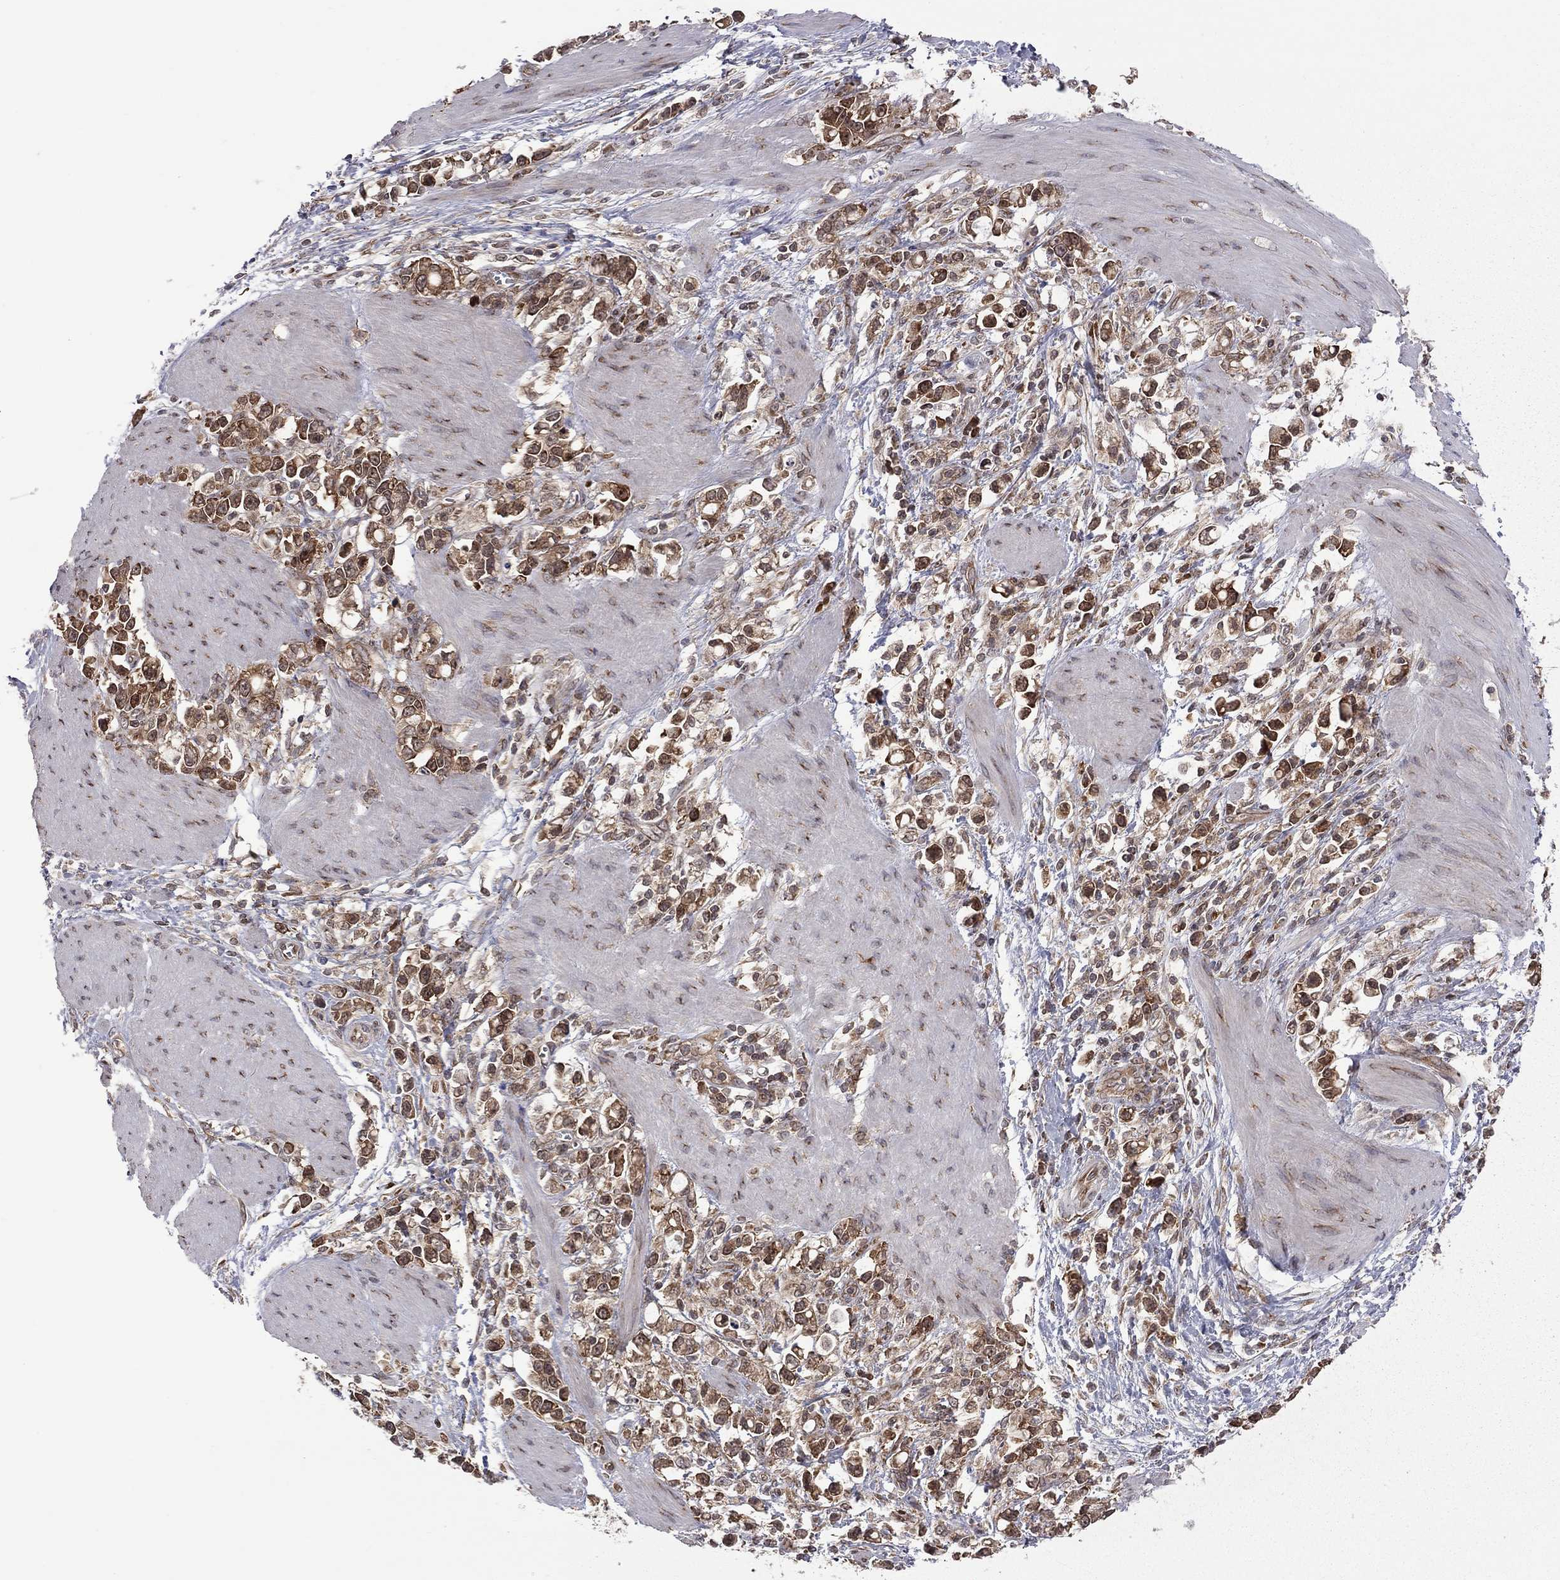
{"staining": {"intensity": "strong", "quantity": ">75%", "location": "cytoplasmic/membranous"}, "tissue": "stomach cancer", "cell_type": "Tumor cells", "image_type": "cancer", "snomed": [{"axis": "morphology", "description": "Adenocarcinoma, NOS"}, {"axis": "topography", "description": "Stomach"}], "caption": "Strong cytoplasmic/membranous expression is appreciated in about >75% of tumor cells in stomach cancer (adenocarcinoma).", "gene": "NAA50", "patient": {"sex": "male", "age": 63}}